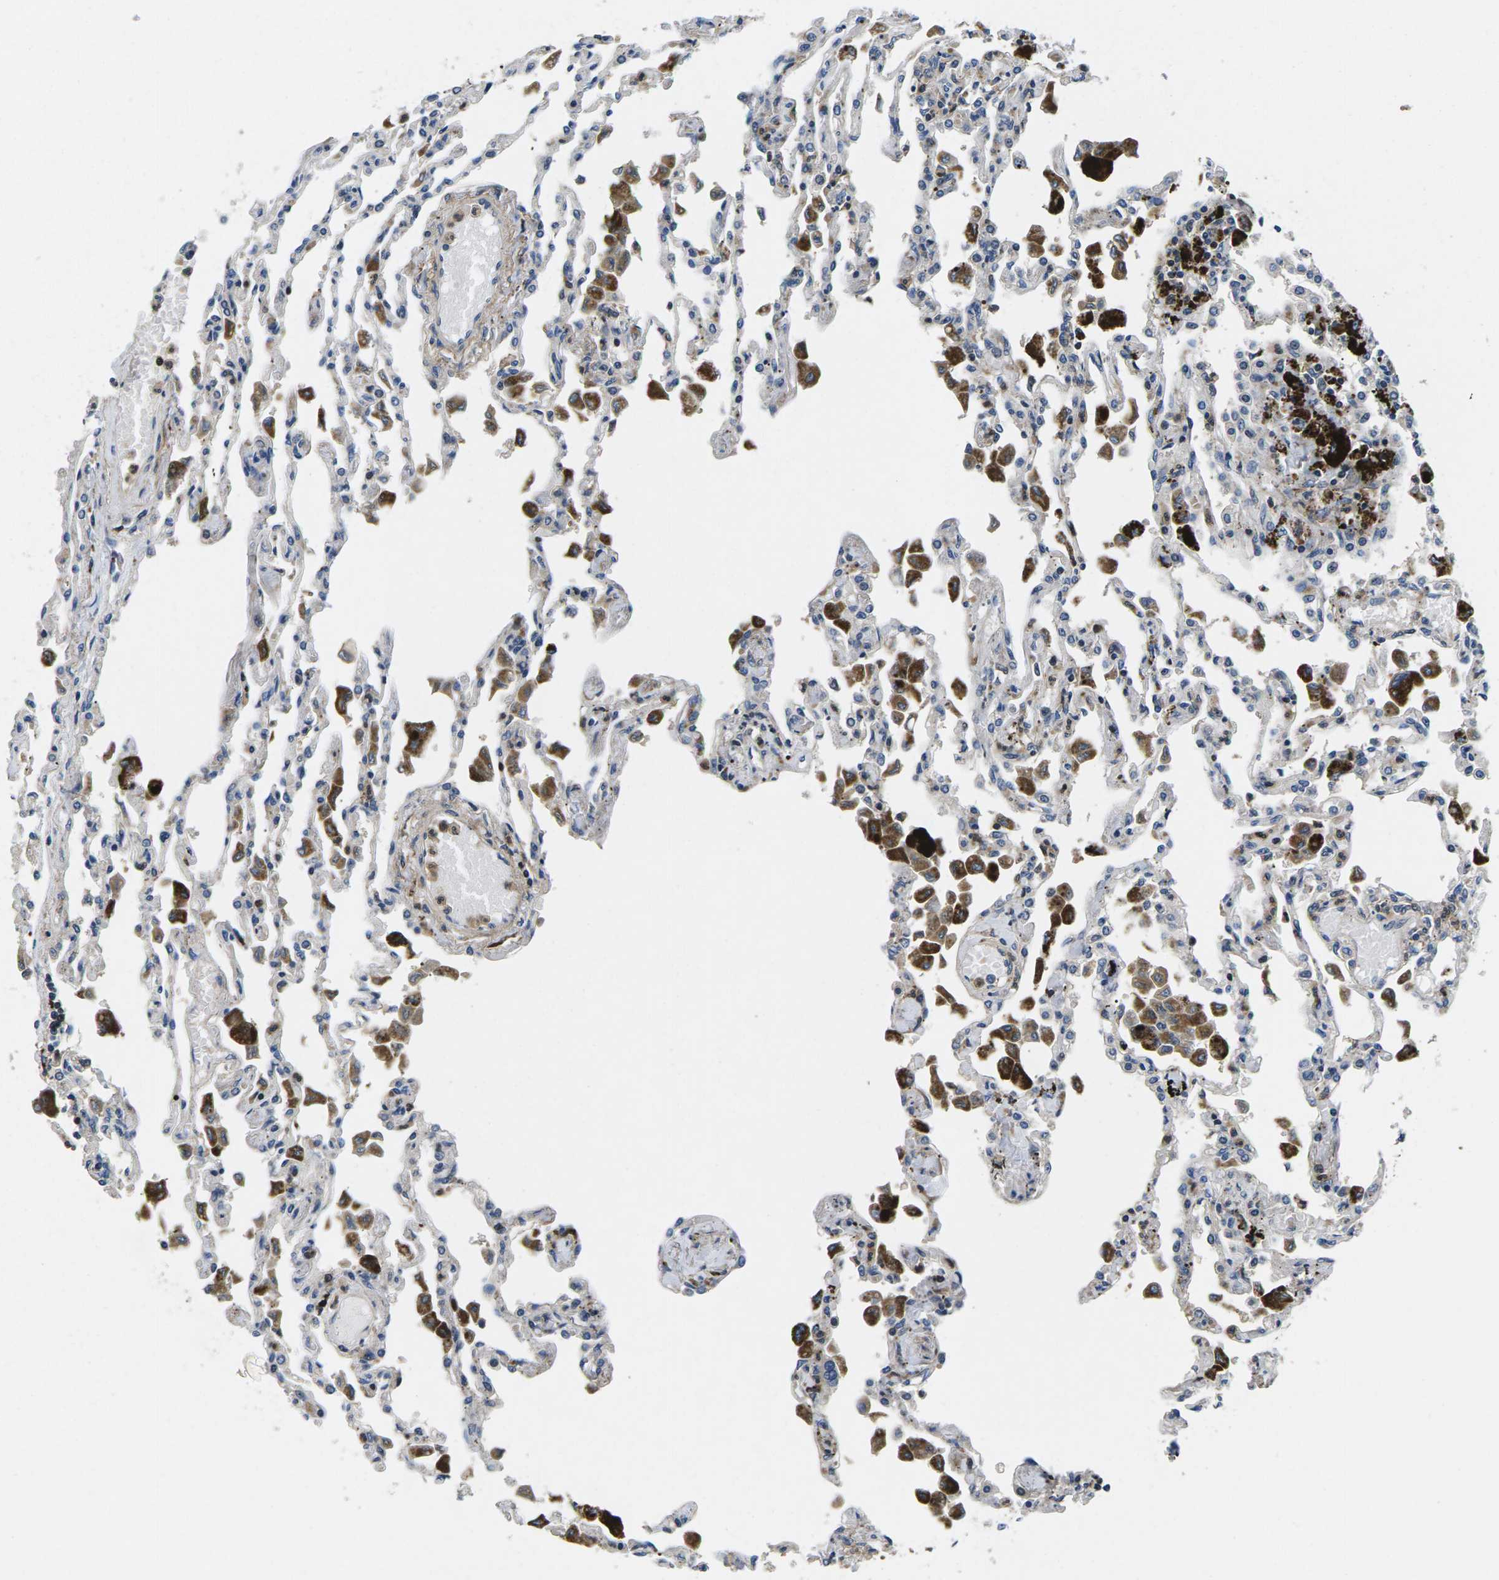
{"staining": {"intensity": "weak", "quantity": "<25%", "location": "cytoplasmic/membranous"}, "tissue": "lung", "cell_type": "Alveolar cells", "image_type": "normal", "snomed": [{"axis": "morphology", "description": "Normal tissue, NOS"}, {"axis": "topography", "description": "Bronchus"}, {"axis": "topography", "description": "Lung"}], "caption": "Alveolar cells show no significant staining in unremarkable lung.", "gene": "PLCE1", "patient": {"sex": "female", "age": 49}}